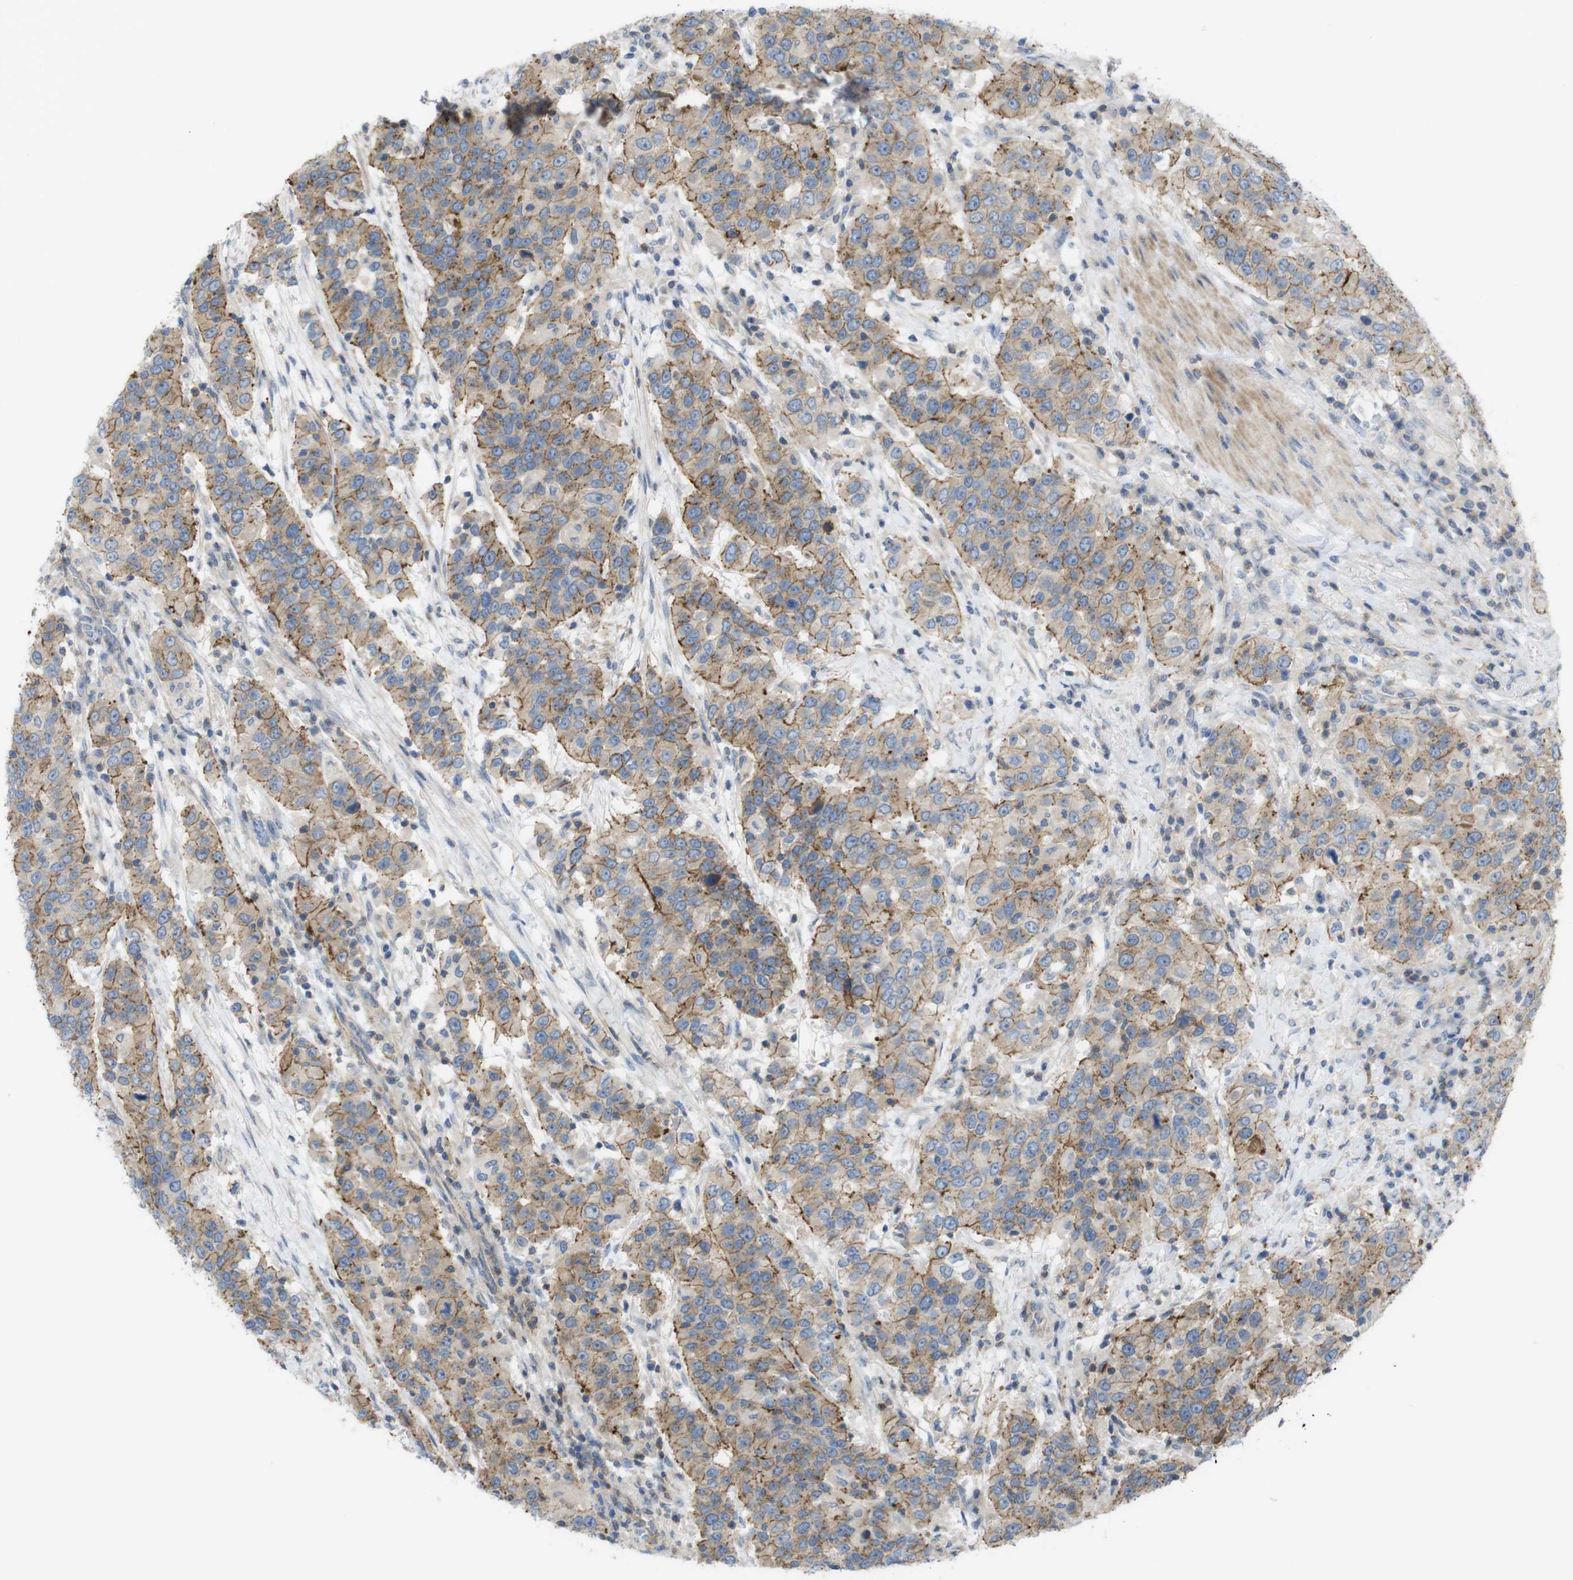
{"staining": {"intensity": "moderate", "quantity": ">75%", "location": "cytoplasmic/membranous"}, "tissue": "urothelial cancer", "cell_type": "Tumor cells", "image_type": "cancer", "snomed": [{"axis": "morphology", "description": "Urothelial carcinoma, High grade"}, {"axis": "topography", "description": "Urinary bladder"}], "caption": "IHC photomicrograph of high-grade urothelial carcinoma stained for a protein (brown), which demonstrates medium levels of moderate cytoplasmic/membranous expression in about >75% of tumor cells.", "gene": "PREX2", "patient": {"sex": "female", "age": 80}}